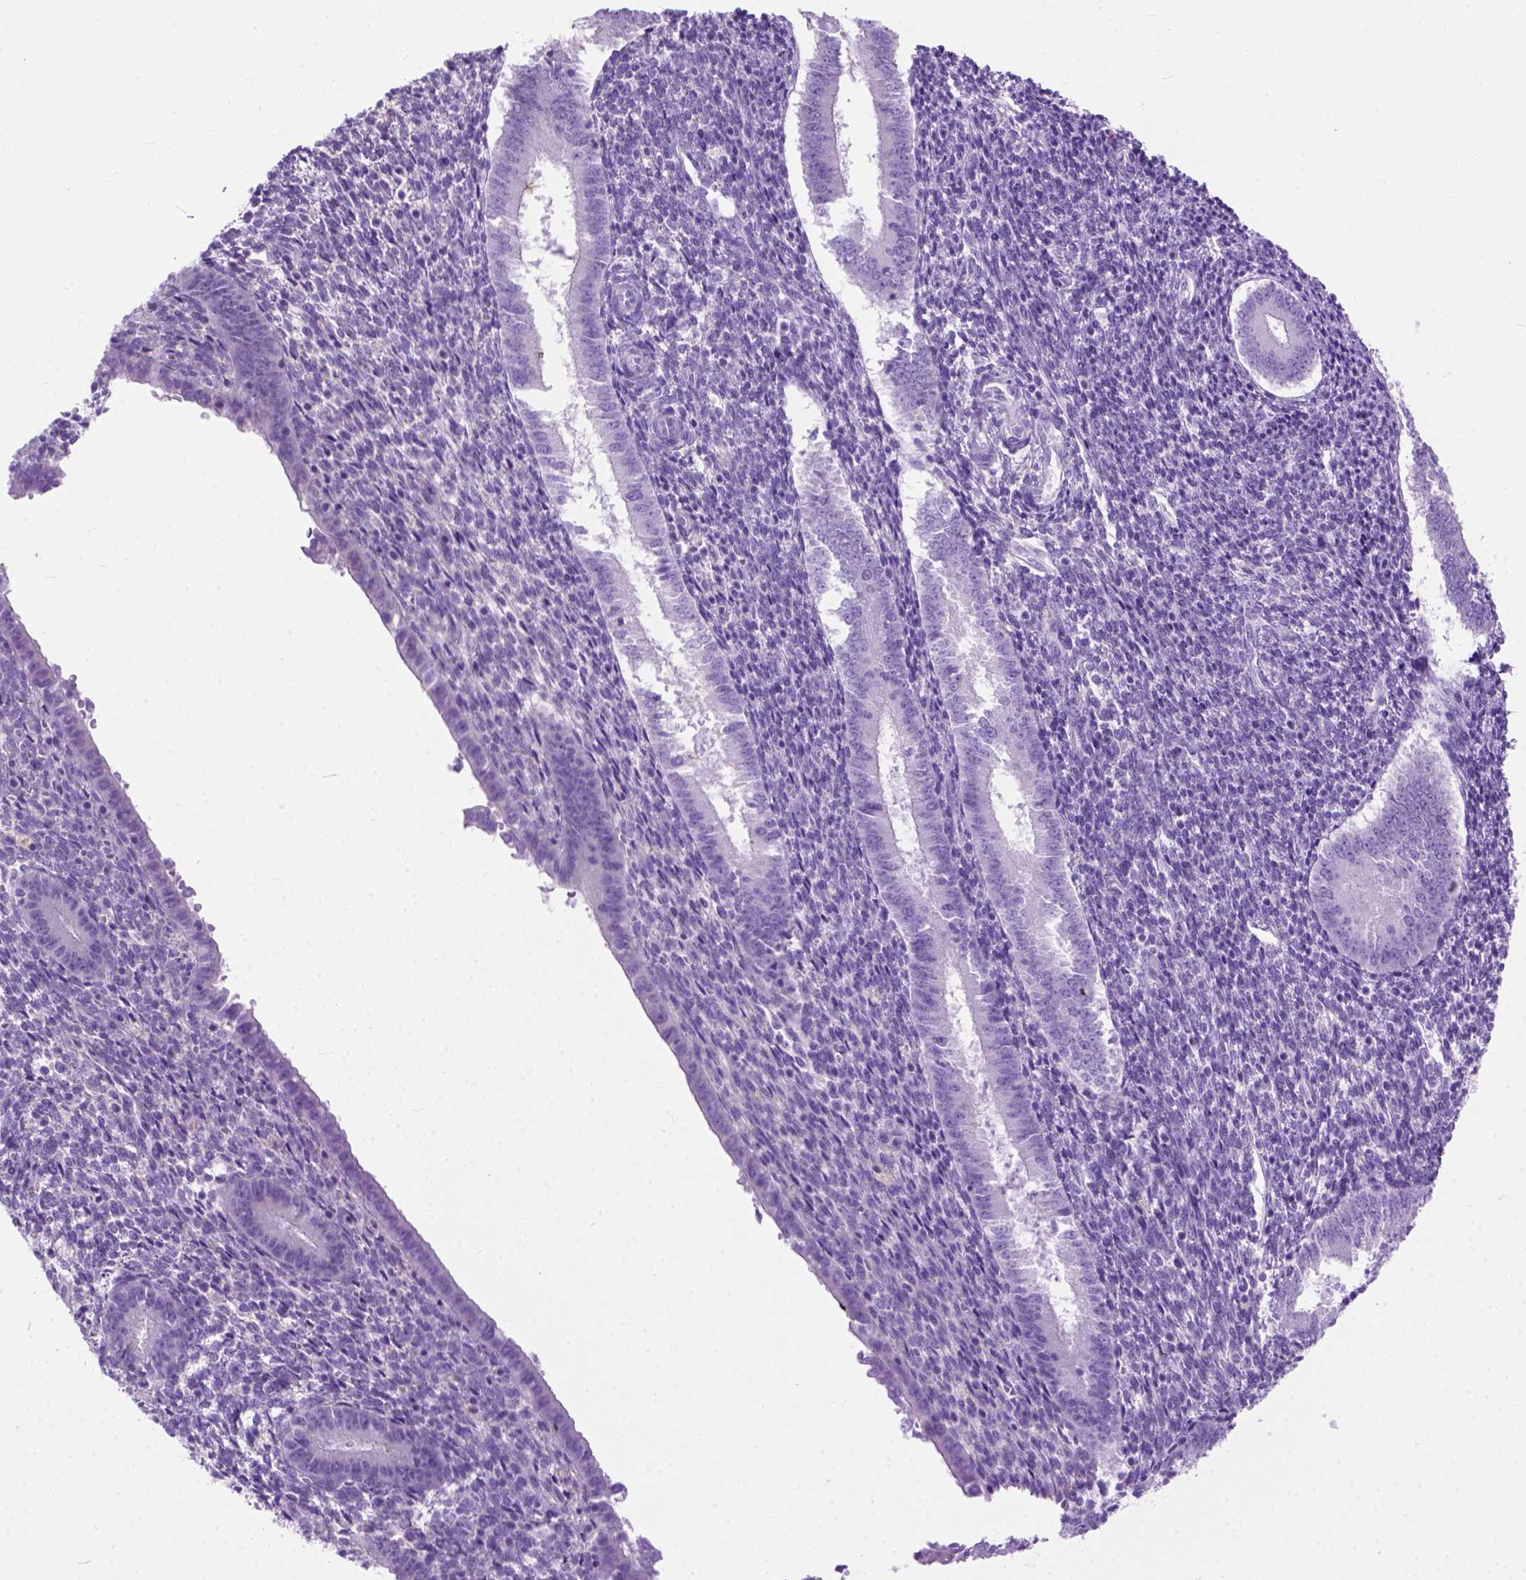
{"staining": {"intensity": "negative", "quantity": "none", "location": "none"}, "tissue": "endometrium", "cell_type": "Cells in endometrial stroma", "image_type": "normal", "snomed": [{"axis": "morphology", "description": "Normal tissue, NOS"}, {"axis": "topography", "description": "Endometrium"}], "caption": "A photomicrograph of human endometrium is negative for staining in cells in endometrial stroma. (DAB (3,3'-diaminobenzidine) immunohistochemistry visualized using brightfield microscopy, high magnification).", "gene": "ODAD3", "patient": {"sex": "female", "age": 25}}